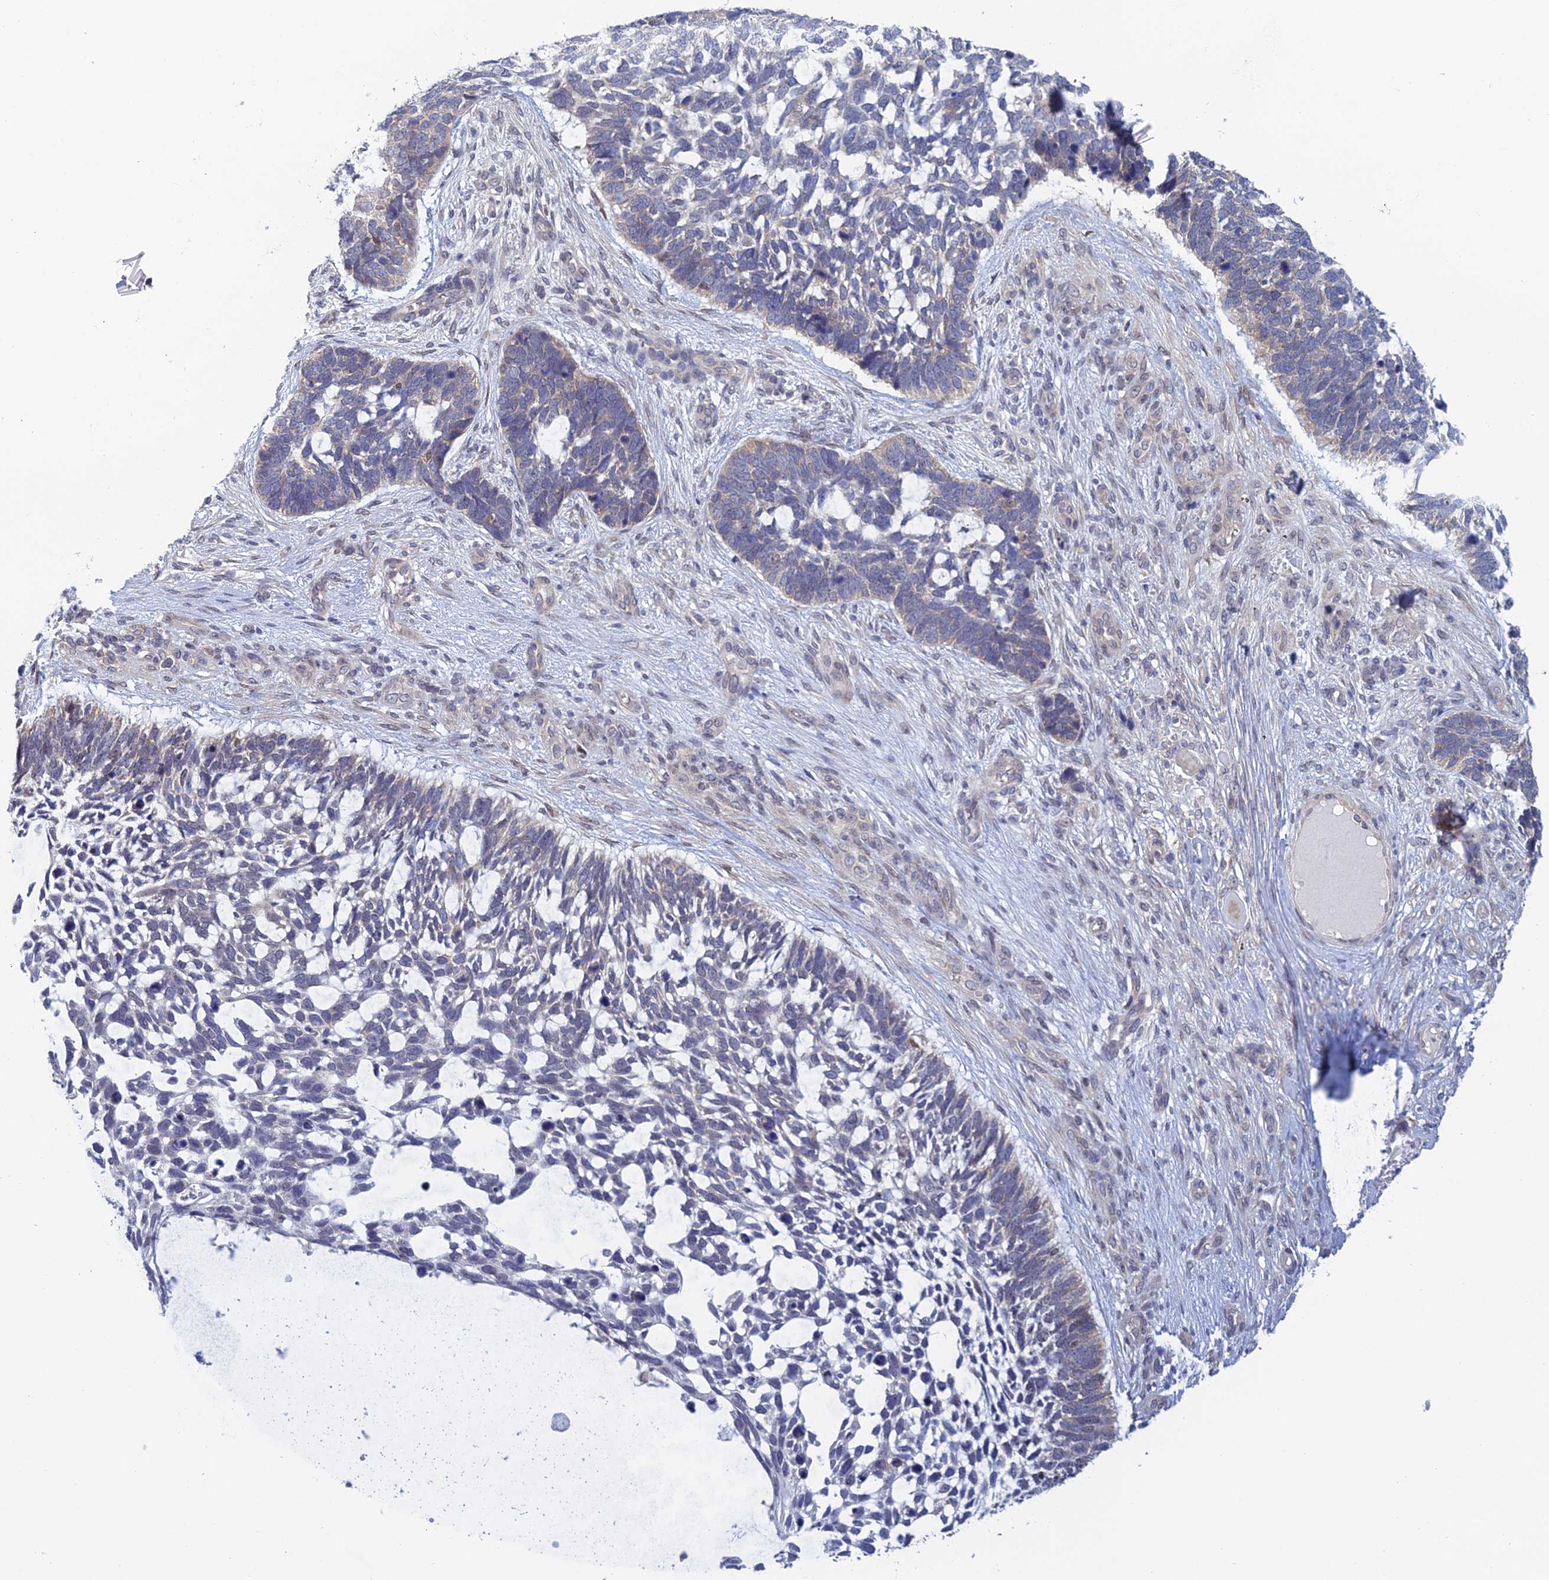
{"staining": {"intensity": "negative", "quantity": "none", "location": "none"}, "tissue": "skin cancer", "cell_type": "Tumor cells", "image_type": "cancer", "snomed": [{"axis": "morphology", "description": "Basal cell carcinoma"}, {"axis": "topography", "description": "Skin"}], "caption": "Histopathology image shows no significant protein staining in tumor cells of basal cell carcinoma (skin). (DAB IHC, high magnification).", "gene": "SRA1", "patient": {"sex": "male", "age": 88}}